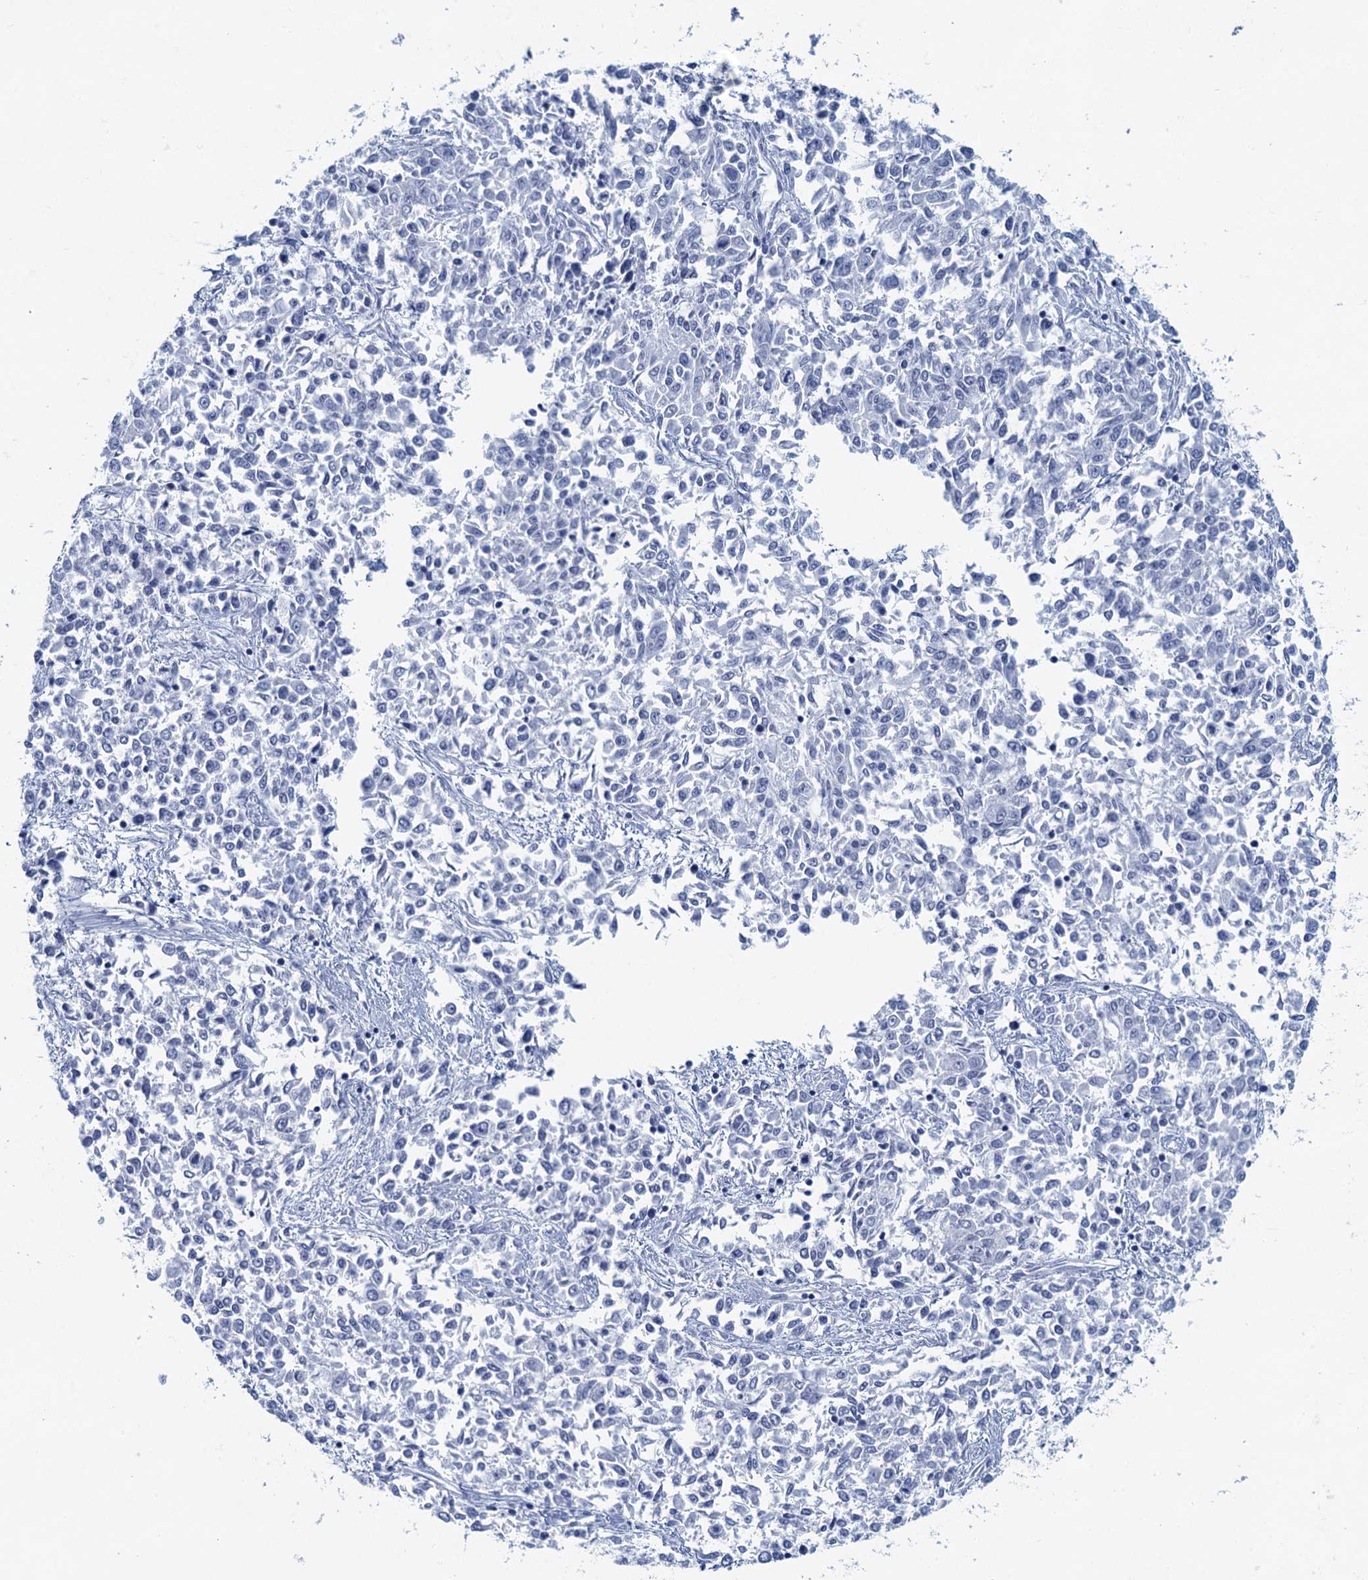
{"staining": {"intensity": "negative", "quantity": "none", "location": "none"}, "tissue": "endometrial cancer", "cell_type": "Tumor cells", "image_type": "cancer", "snomed": [{"axis": "morphology", "description": "Adenocarcinoma, NOS"}, {"axis": "topography", "description": "Endometrium"}], "caption": "IHC of human adenocarcinoma (endometrial) displays no expression in tumor cells. (Brightfield microscopy of DAB (3,3'-diaminobenzidine) IHC at high magnification).", "gene": "HAPSTR1", "patient": {"sex": "female", "age": 50}}